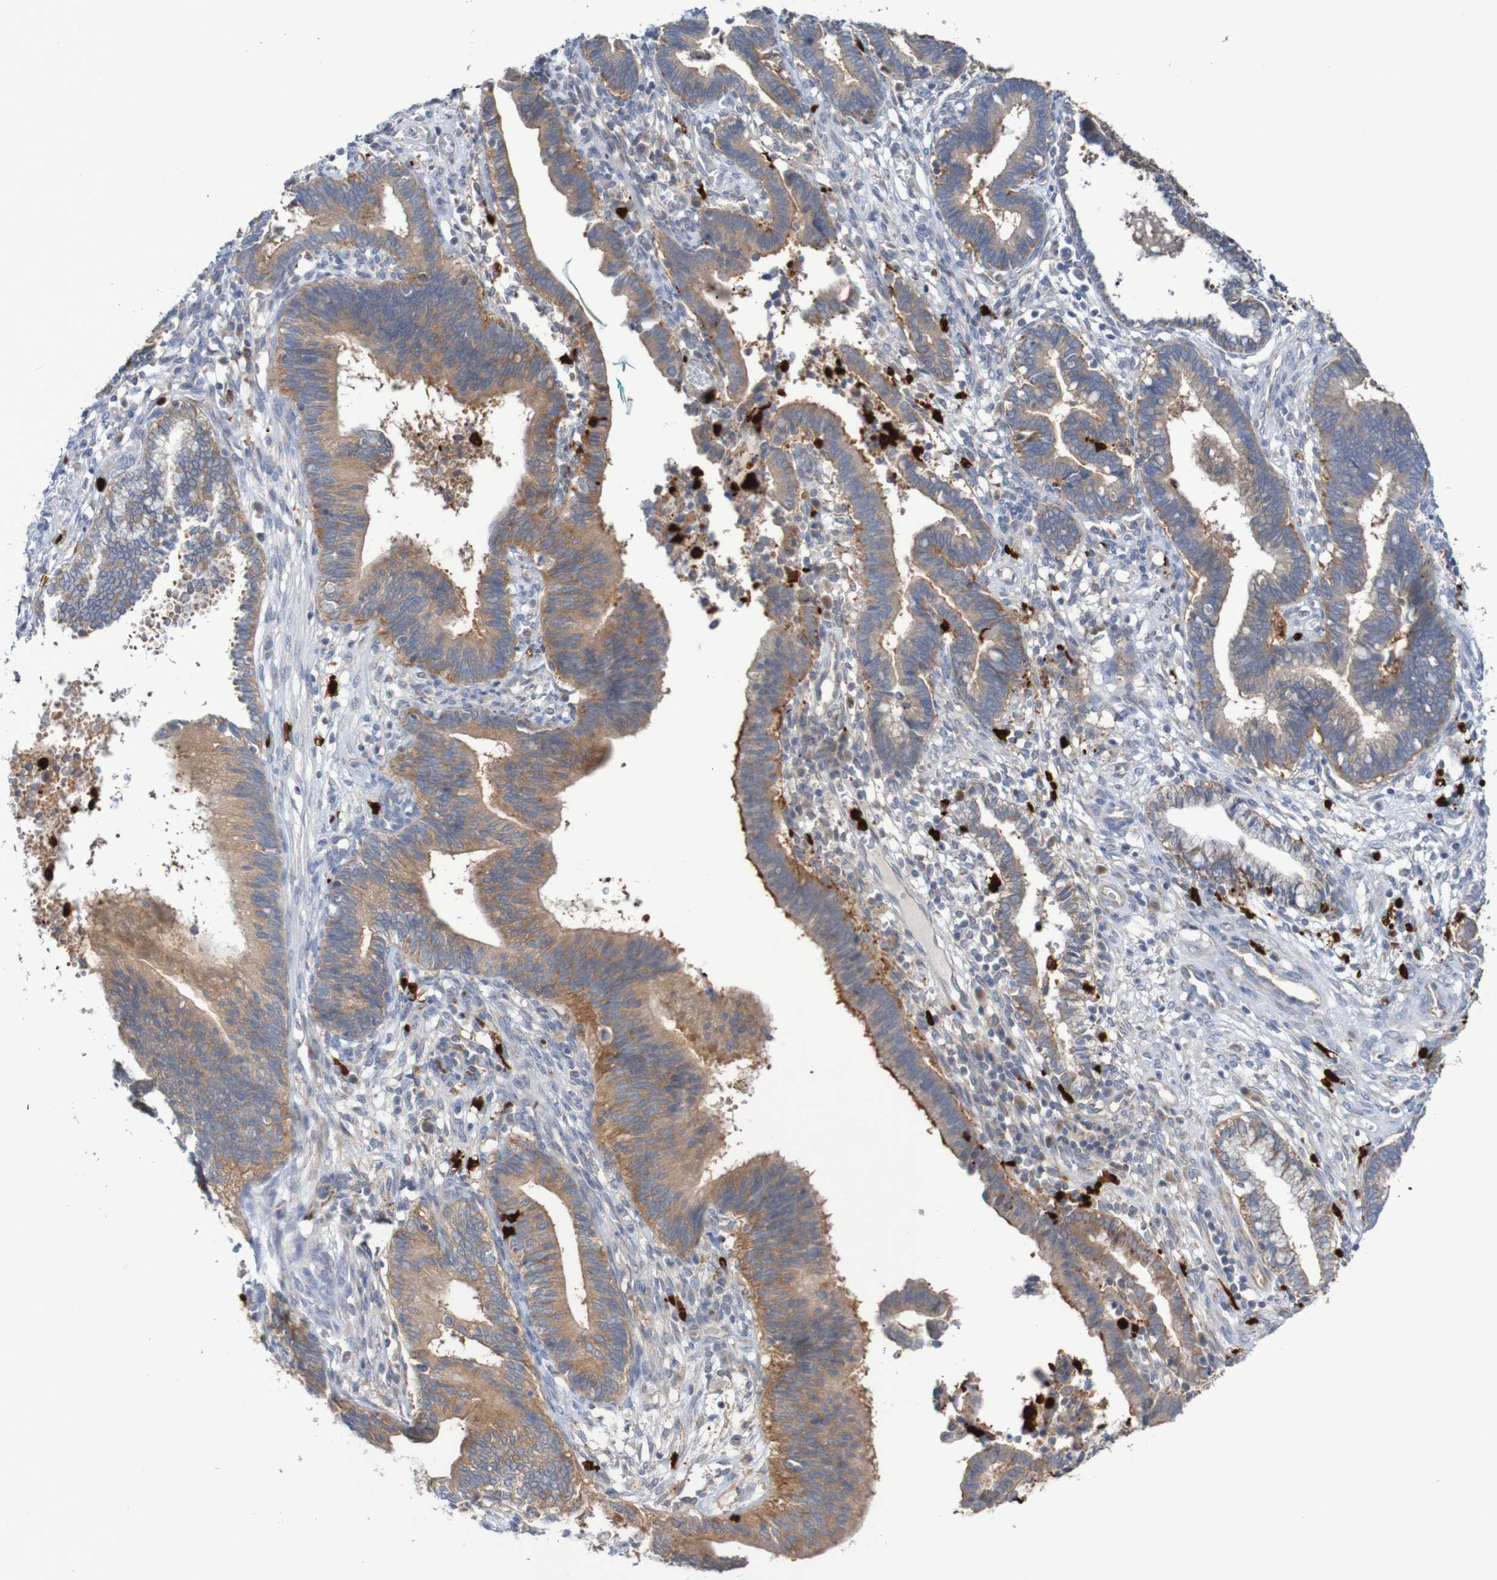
{"staining": {"intensity": "moderate", "quantity": "25%-75%", "location": "cytoplasmic/membranous"}, "tissue": "cervical cancer", "cell_type": "Tumor cells", "image_type": "cancer", "snomed": [{"axis": "morphology", "description": "Adenocarcinoma, NOS"}, {"axis": "topography", "description": "Cervix"}], "caption": "IHC (DAB (3,3'-diaminobenzidine)) staining of human cervical cancer (adenocarcinoma) shows moderate cytoplasmic/membranous protein staining in approximately 25%-75% of tumor cells.", "gene": "PARP4", "patient": {"sex": "female", "age": 44}}